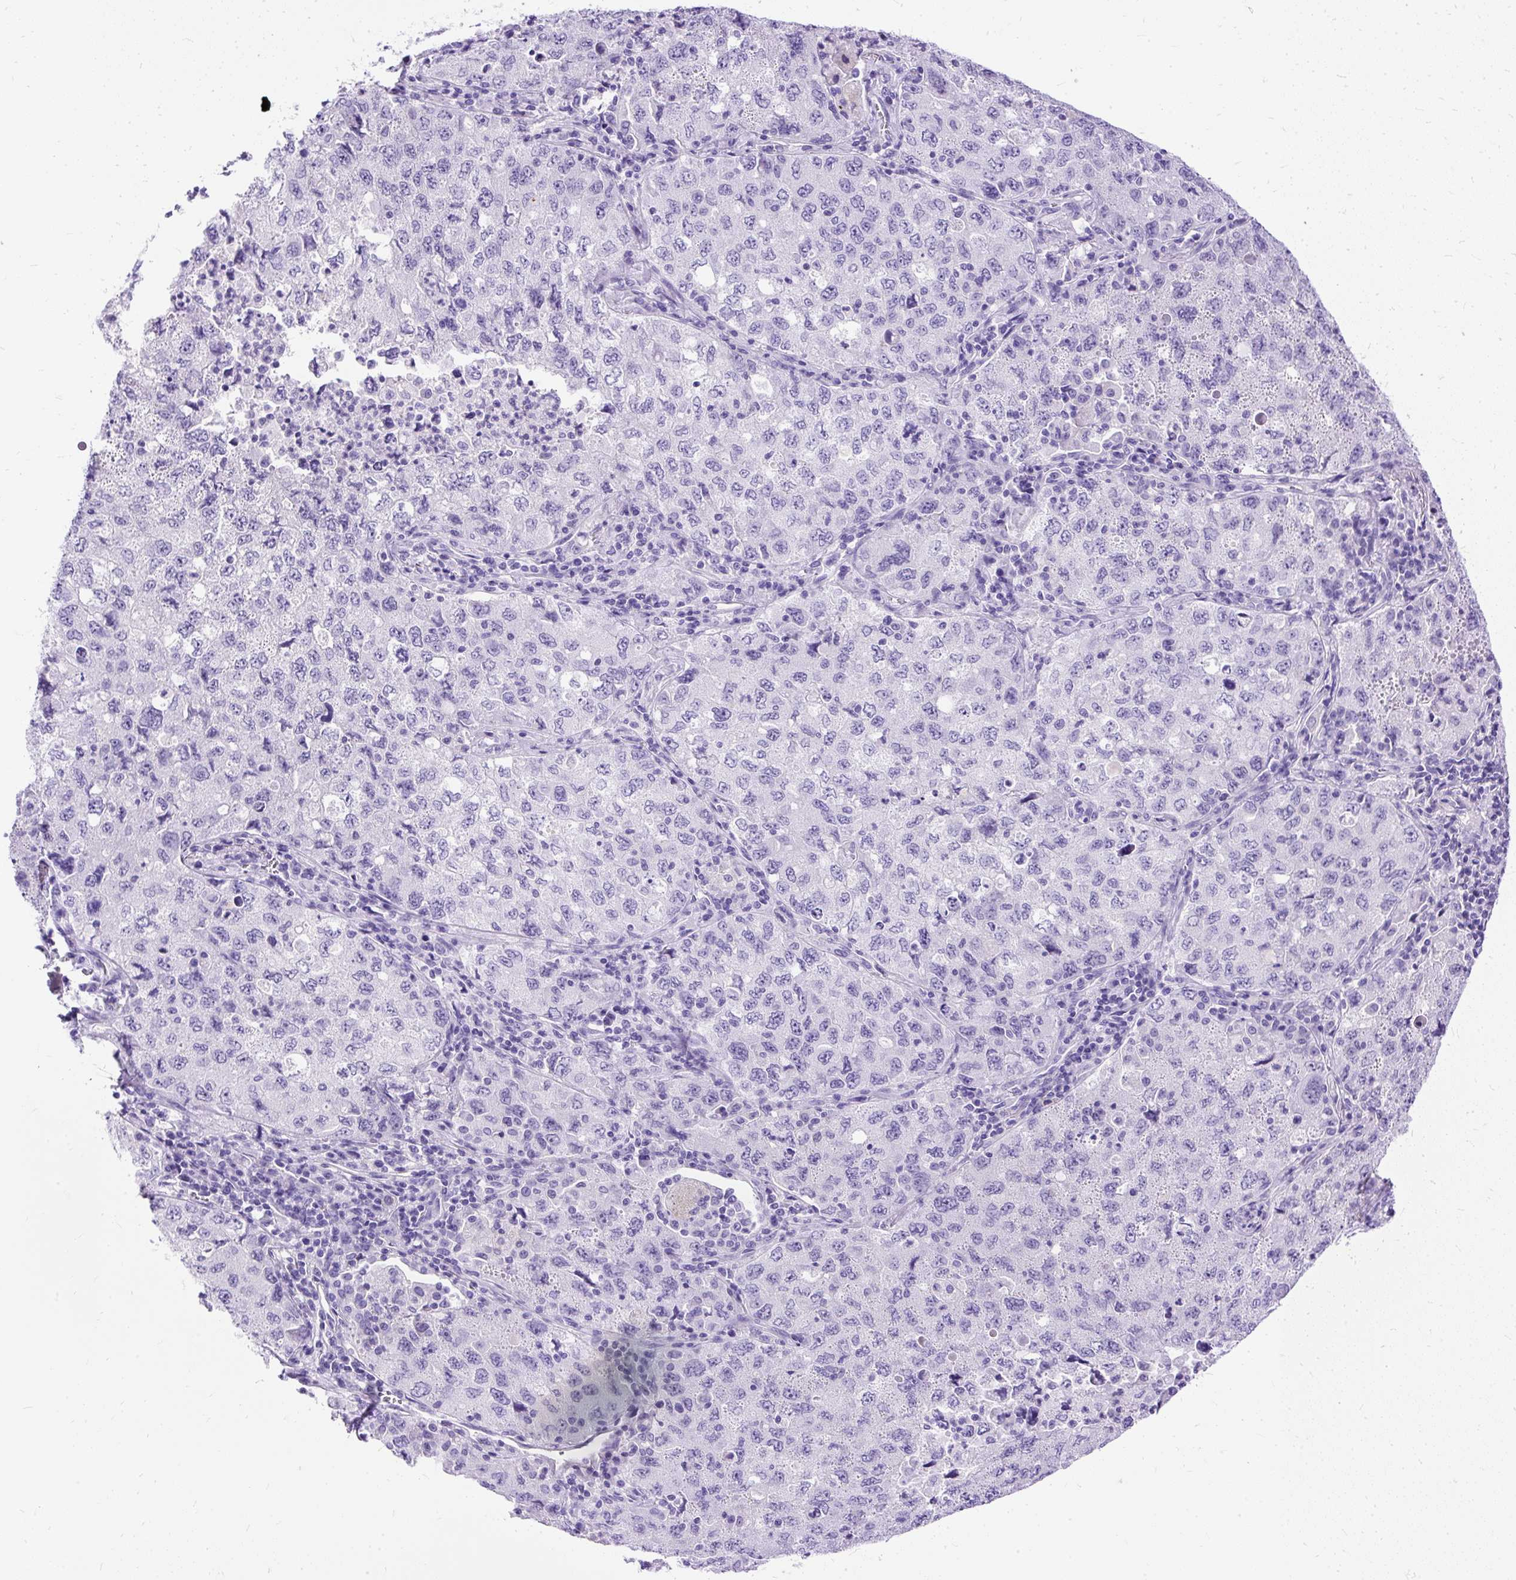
{"staining": {"intensity": "negative", "quantity": "none", "location": "none"}, "tissue": "lung cancer", "cell_type": "Tumor cells", "image_type": "cancer", "snomed": [{"axis": "morphology", "description": "Adenocarcinoma, NOS"}, {"axis": "topography", "description": "Lung"}], "caption": "A high-resolution micrograph shows immunohistochemistry (IHC) staining of lung cancer, which shows no significant staining in tumor cells.", "gene": "HEY1", "patient": {"sex": "female", "age": 57}}